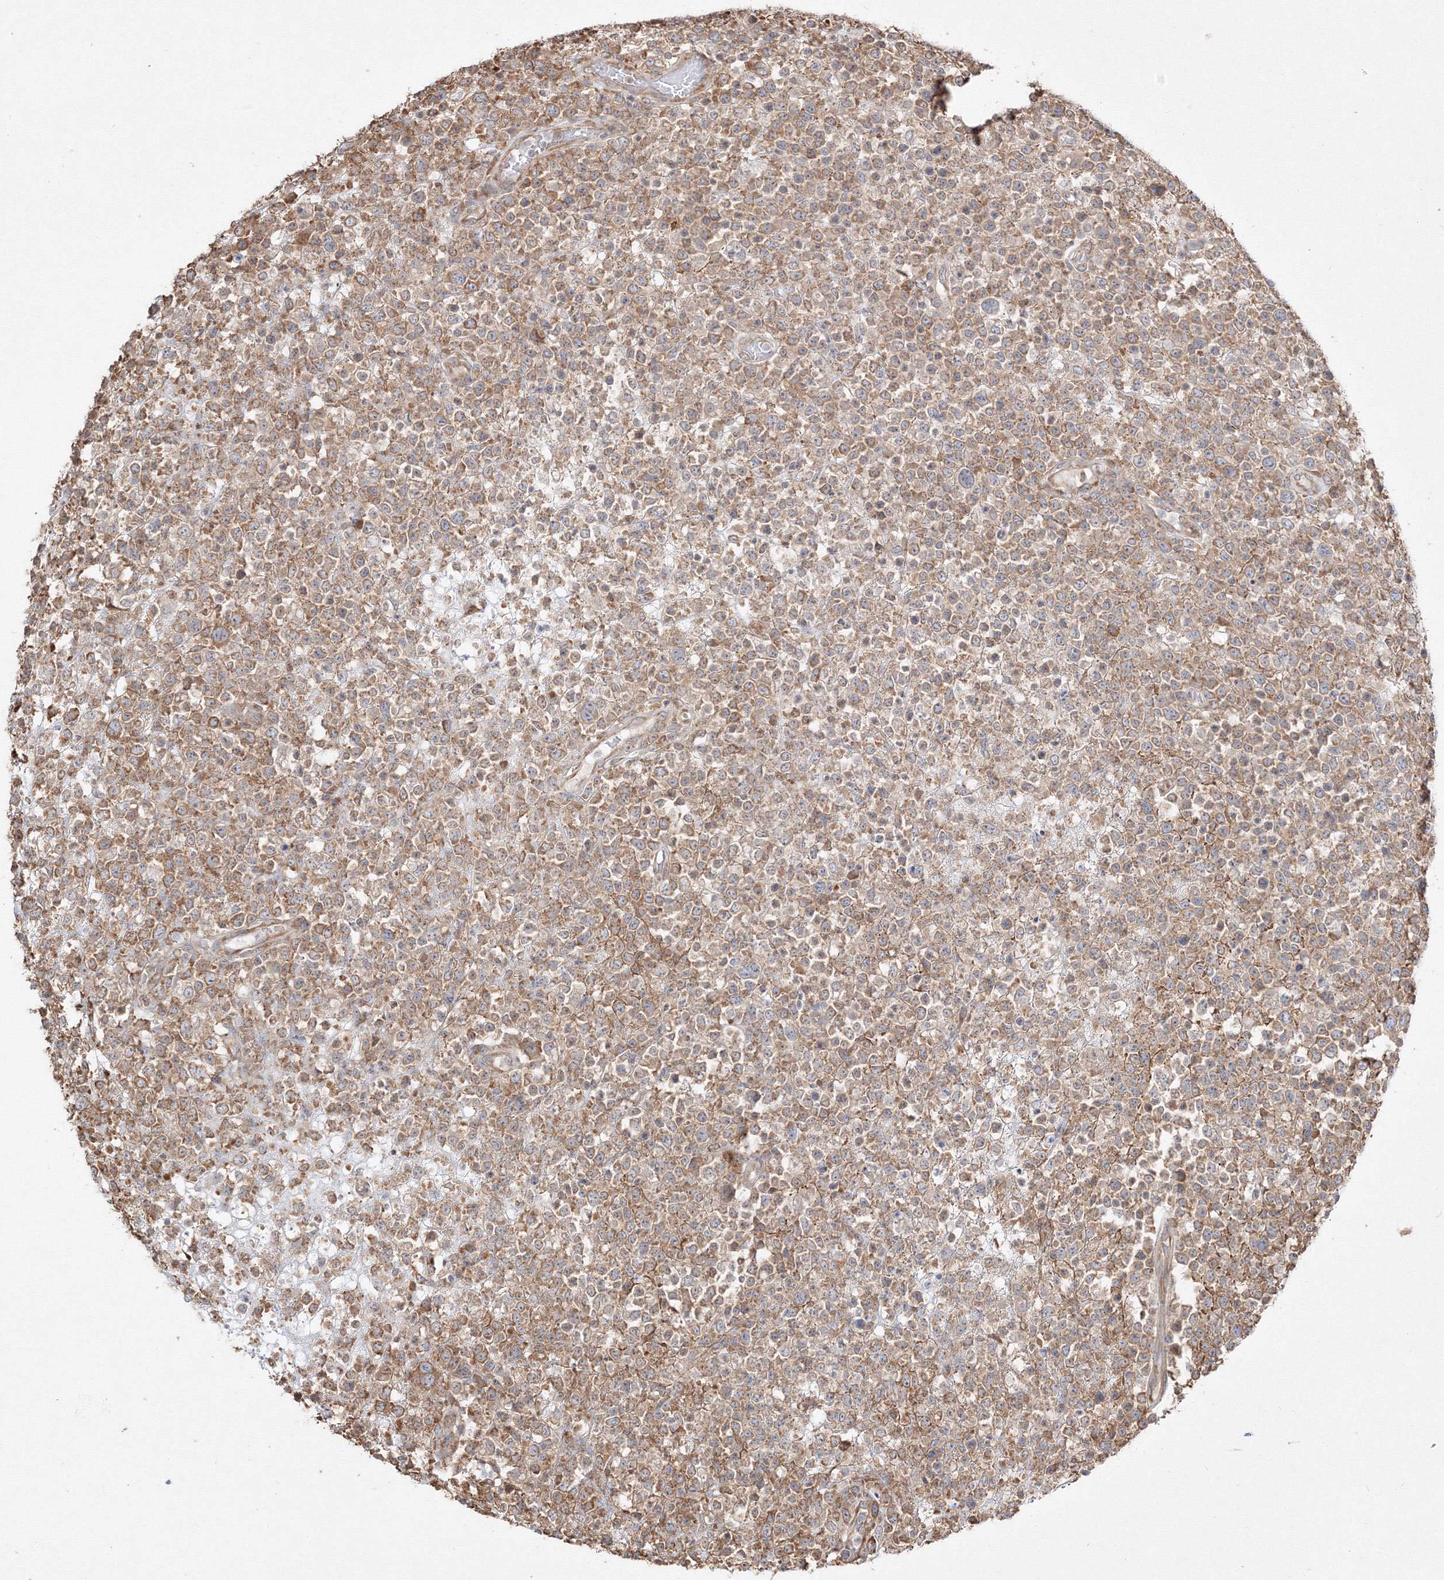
{"staining": {"intensity": "moderate", "quantity": ">75%", "location": "cytoplasmic/membranous"}, "tissue": "lymphoma", "cell_type": "Tumor cells", "image_type": "cancer", "snomed": [{"axis": "morphology", "description": "Malignant lymphoma, non-Hodgkin's type, High grade"}, {"axis": "topography", "description": "Colon"}], "caption": "Lymphoma stained with DAB (3,3'-diaminobenzidine) IHC reveals medium levels of moderate cytoplasmic/membranous positivity in about >75% of tumor cells.", "gene": "FBXL8", "patient": {"sex": "female", "age": 53}}